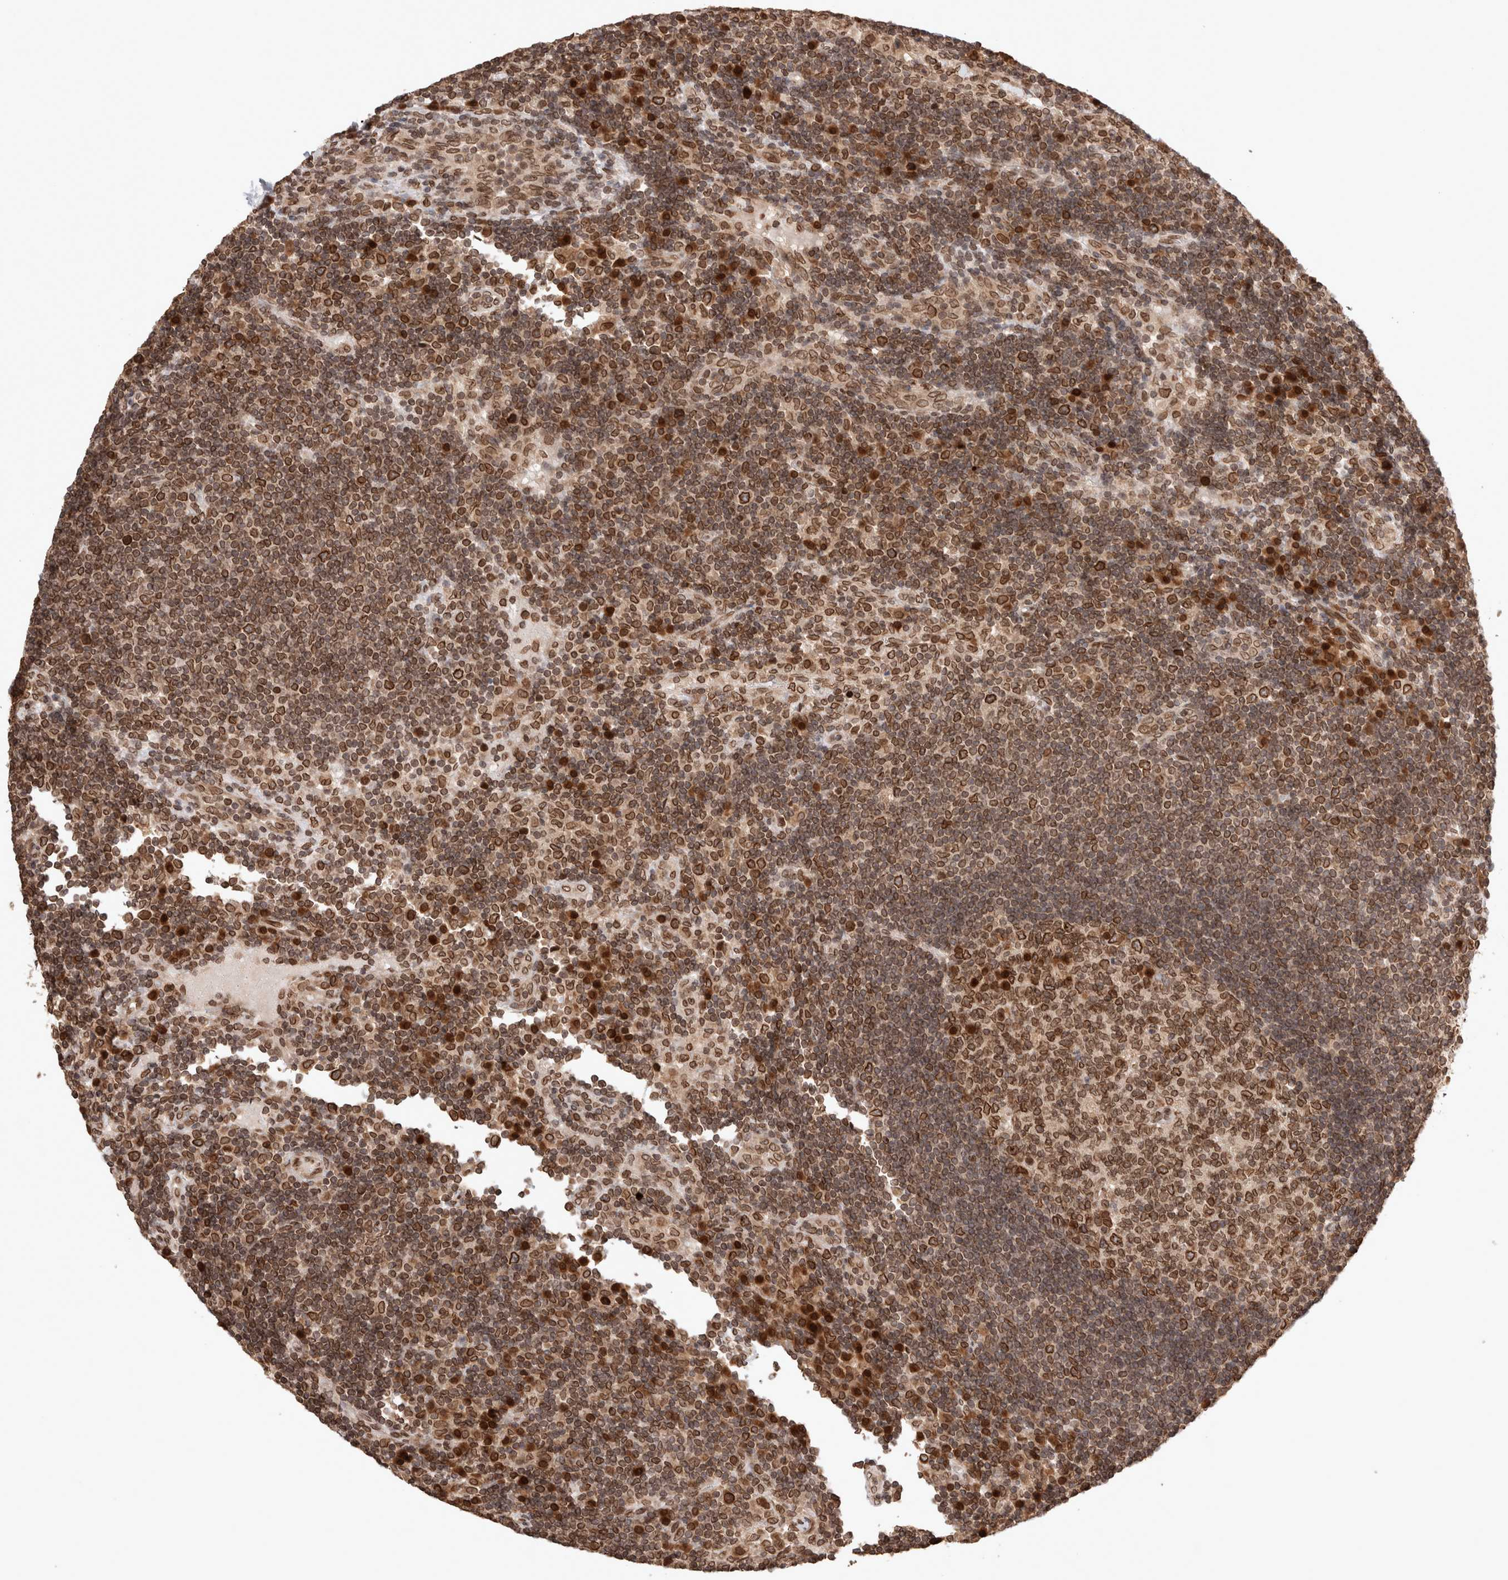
{"staining": {"intensity": "strong", "quantity": ">75%", "location": "cytoplasmic/membranous,nuclear"}, "tissue": "lymph node", "cell_type": "Germinal center cells", "image_type": "normal", "snomed": [{"axis": "morphology", "description": "Normal tissue, NOS"}, {"axis": "topography", "description": "Lymph node"}], "caption": "Immunohistochemistry (DAB (3,3'-diaminobenzidine)) staining of unremarkable lymph node displays strong cytoplasmic/membranous,nuclear protein staining in about >75% of germinal center cells.", "gene": "TPR", "patient": {"sex": "female", "age": 53}}